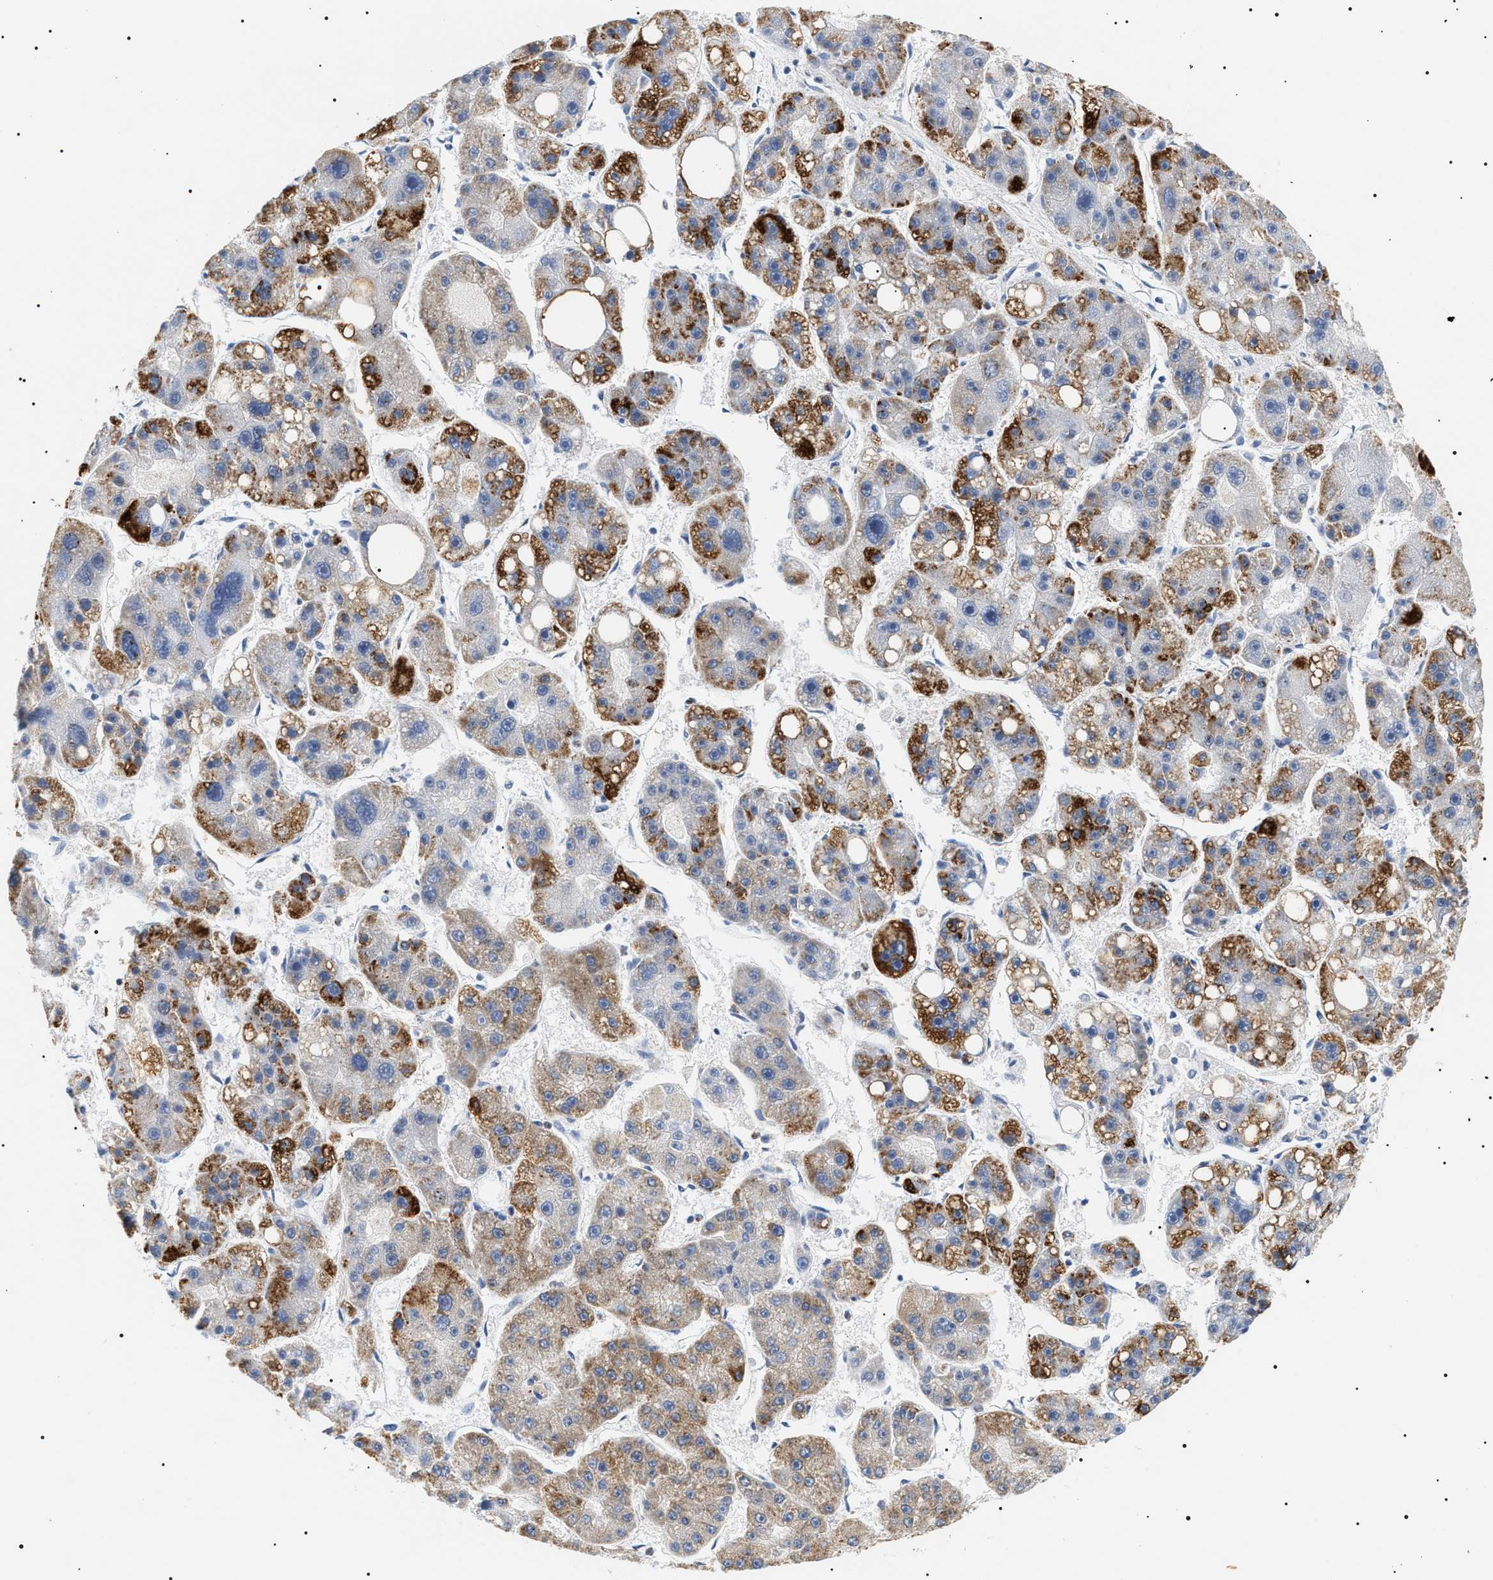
{"staining": {"intensity": "strong", "quantity": "25%-75%", "location": "cytoplasmic/membranous"}, "tissue": "liver cancer", "cell_type": "Tumor cells", "image_type": "cancer", "snomed": [{"axis": "morphology", "description": "Carcinoma, Hepatocellular, NOS"}, {"axis": "topography", "description": "Liver"}], "caption": "A high-resolution micrograph shows IHC staining of liver cancer, which demonstrates strong cytoplasmic/membranous expression in about 25%-75% of tumor cells. The staining was performed using DAB (3,3'-diaminobenzidine) to visualize the protein expression in brown, while the nuclei were stained in blue with hematoxylin (Magnification: 20x).", "gene": "HSD17B11", "patient": {"sex": "female", "age": 61}}